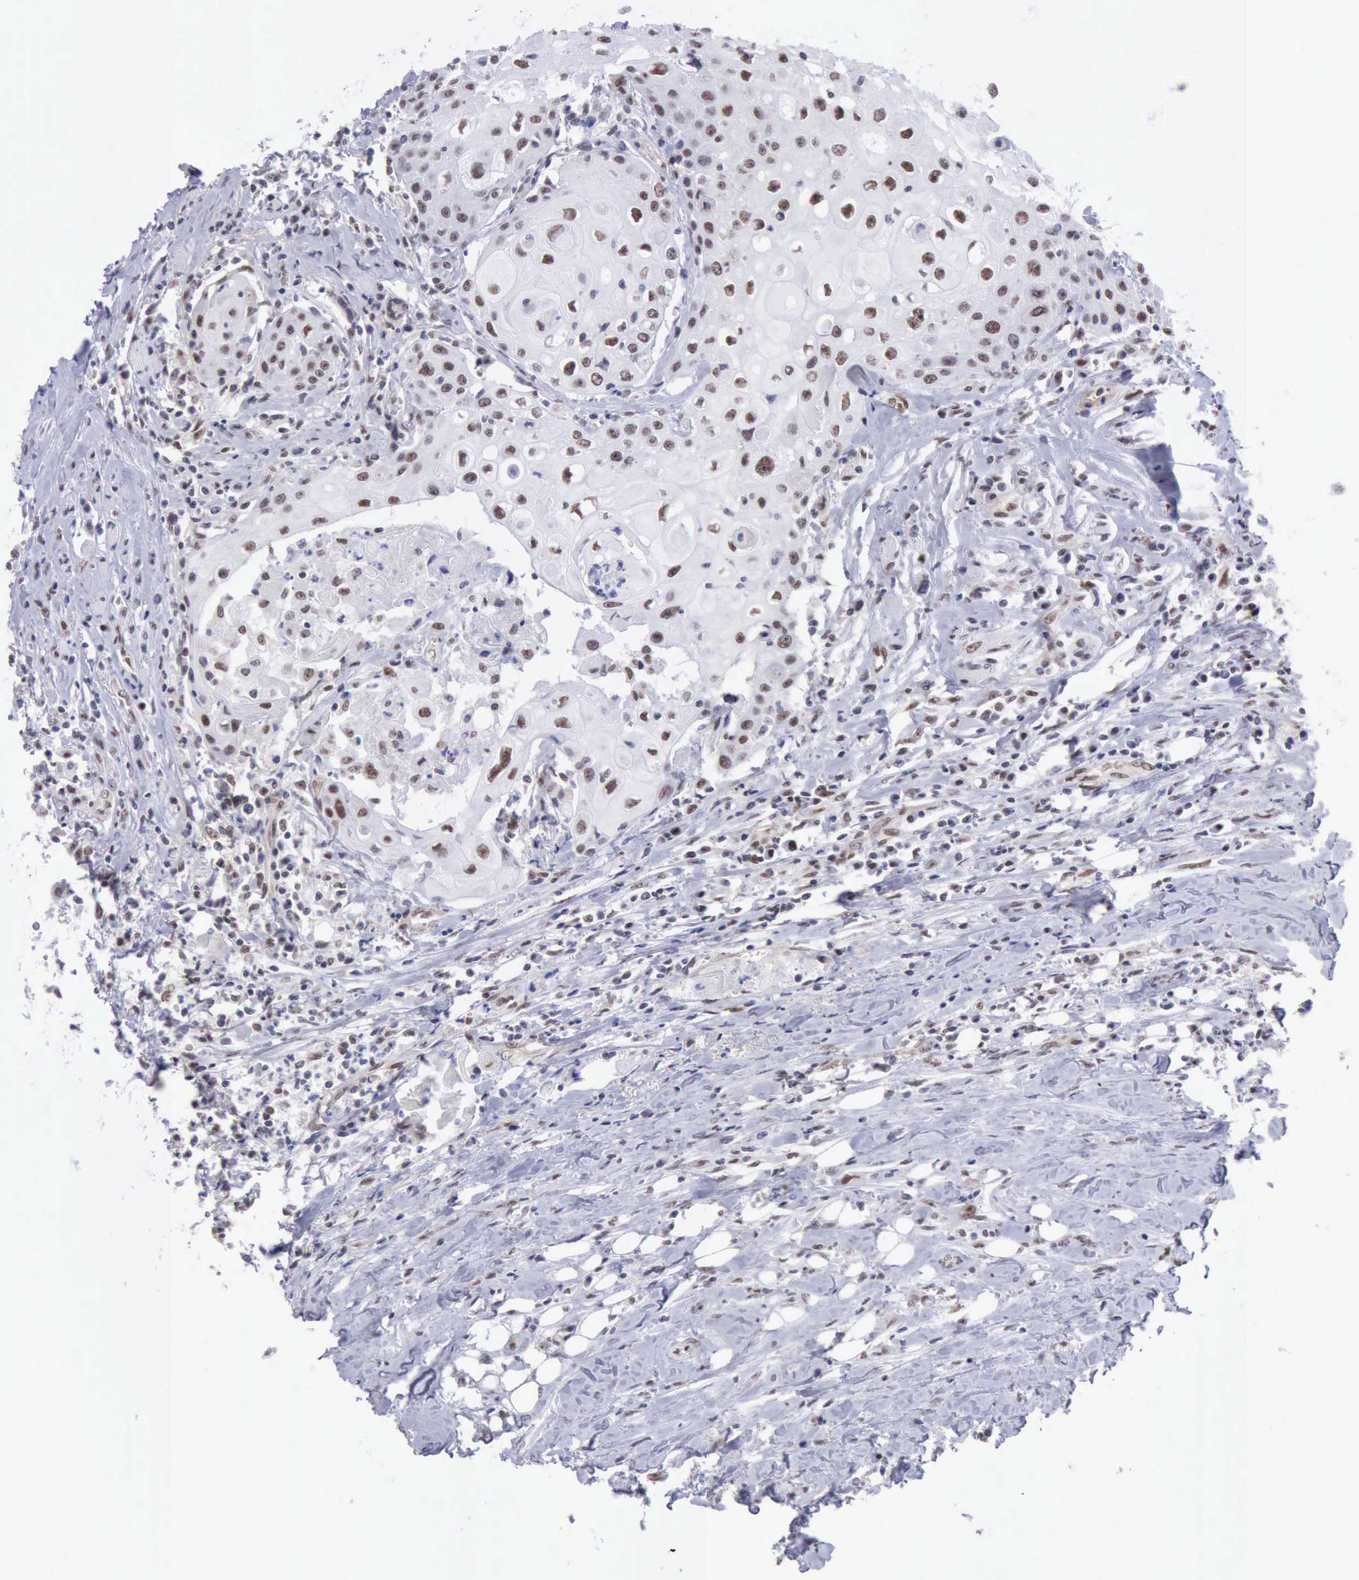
{"staining": {"intensity": "strong", "quantity": "25%-75%", "location": "nuclear"}, "tissue": "head and neck cancer", "cell_type": "Tumor cells", "image_type": "cancer", "snomed": [{"axis": "morphology", "description": "Squamous cell carcinoma, NOS"}, {"axis": "topography", "description": "Oral tissue"}, {"axis": "topography", "description": "Head-Neck"}], "caption": "This is an image of immunohistochemistry staining of head and neck squamous cell carcinoma, which shows strong positivity in the nuclear of tumor cells.", "gene": "ERCC4", "patient": {"sex": "female", "age": 82}}